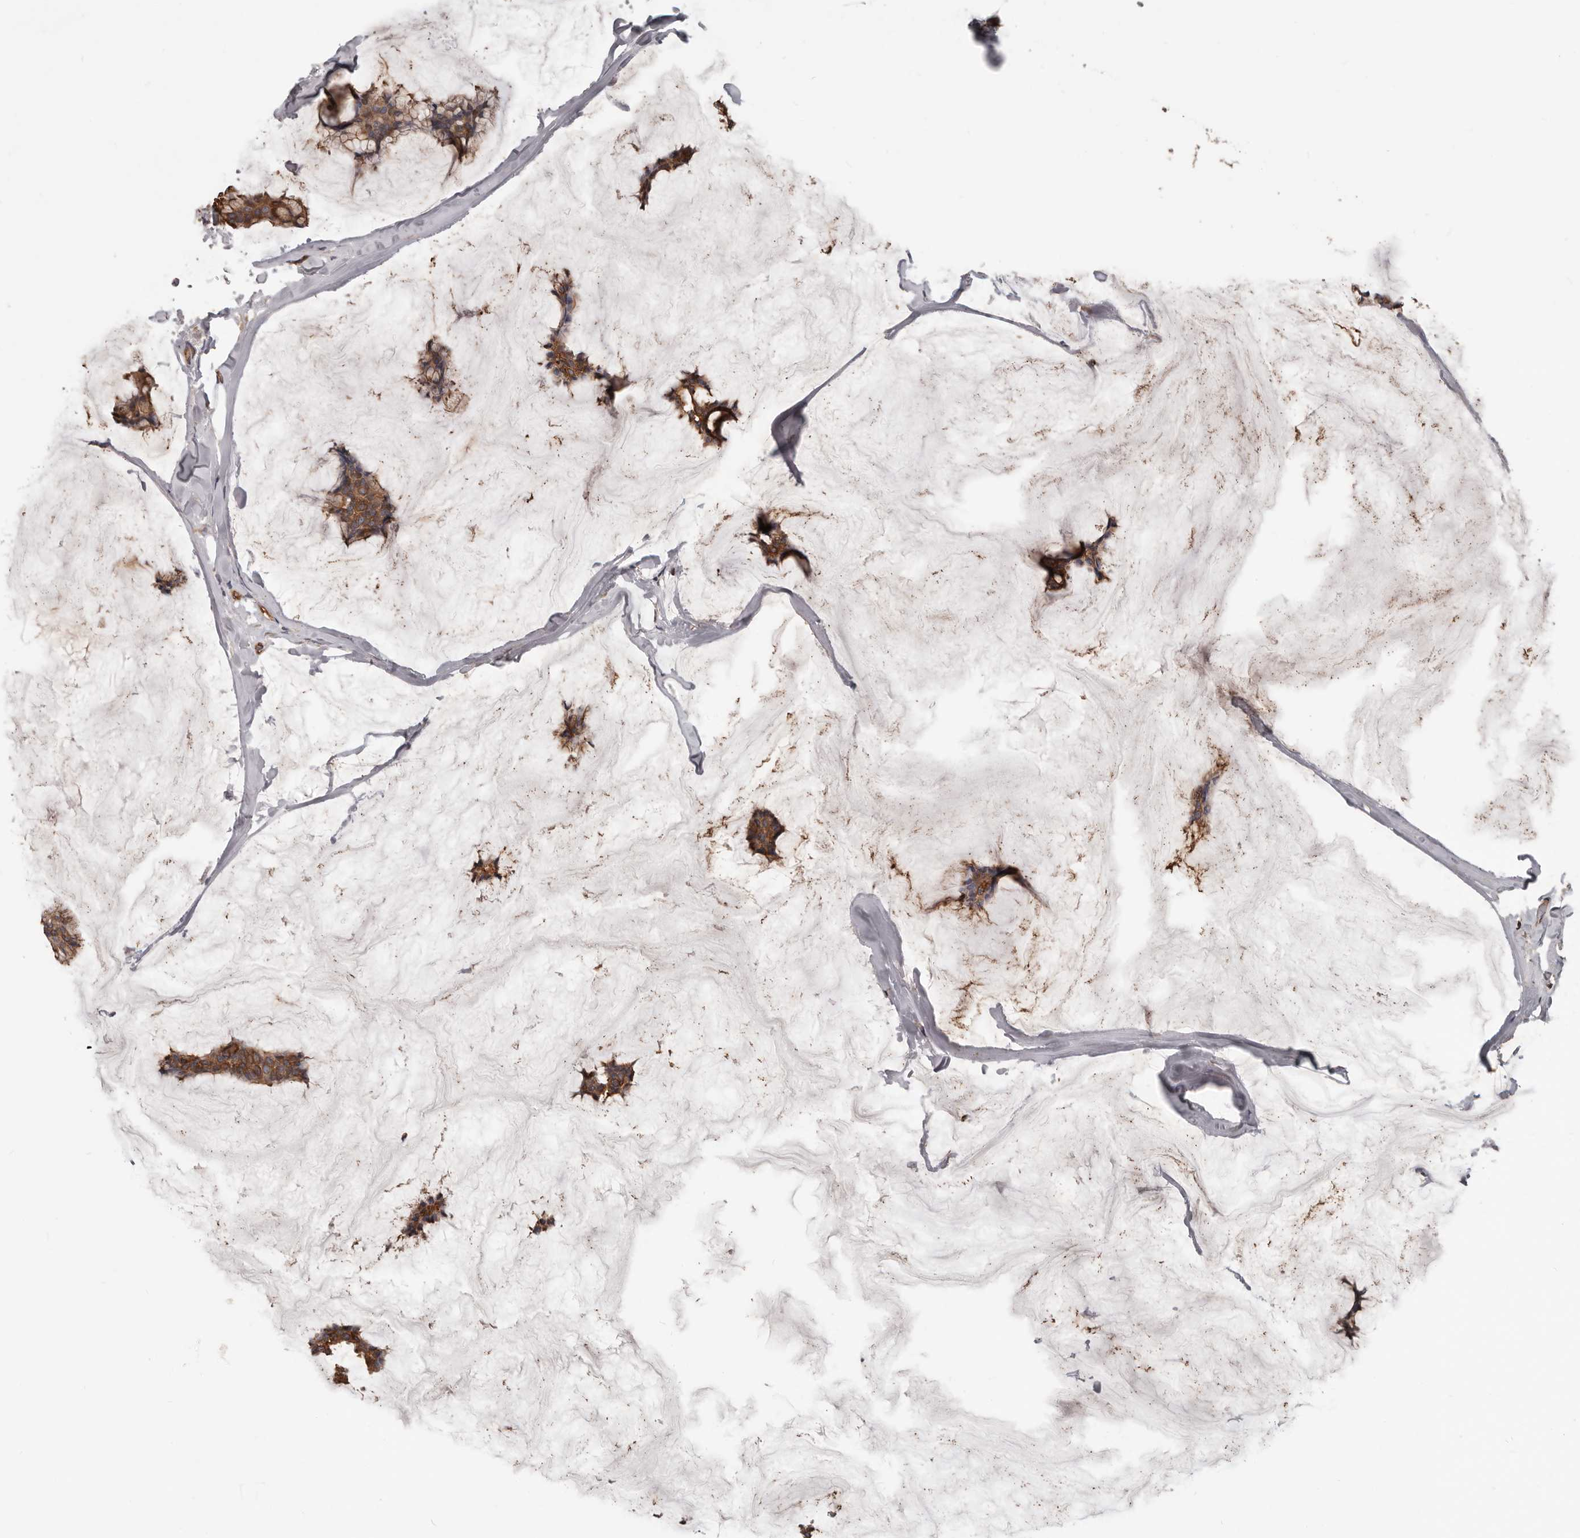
{"staining": {"intensity": "moderate", "quantity": ">75%", "location": "cytoplasmic/membranous"}, "tissue": "breast cancer", "cell_type": "Tumor cells", "image_type": "cancer", "snomed": [{"axis": "morphology", "description": "Duct carcinoma"}, {"axis": "topography", "description": "Breast"}], "caption": "Brown immunohistochemical staining in human breast cancer (infiltrating ductal carcinoma) reveals moderate cytoplasmic/membranous staining in approximately >75% of tumor cells. Nuclei are stained in blue.", "gene": "PNRC2", "patient": {"sex": "female", "age": 93}}